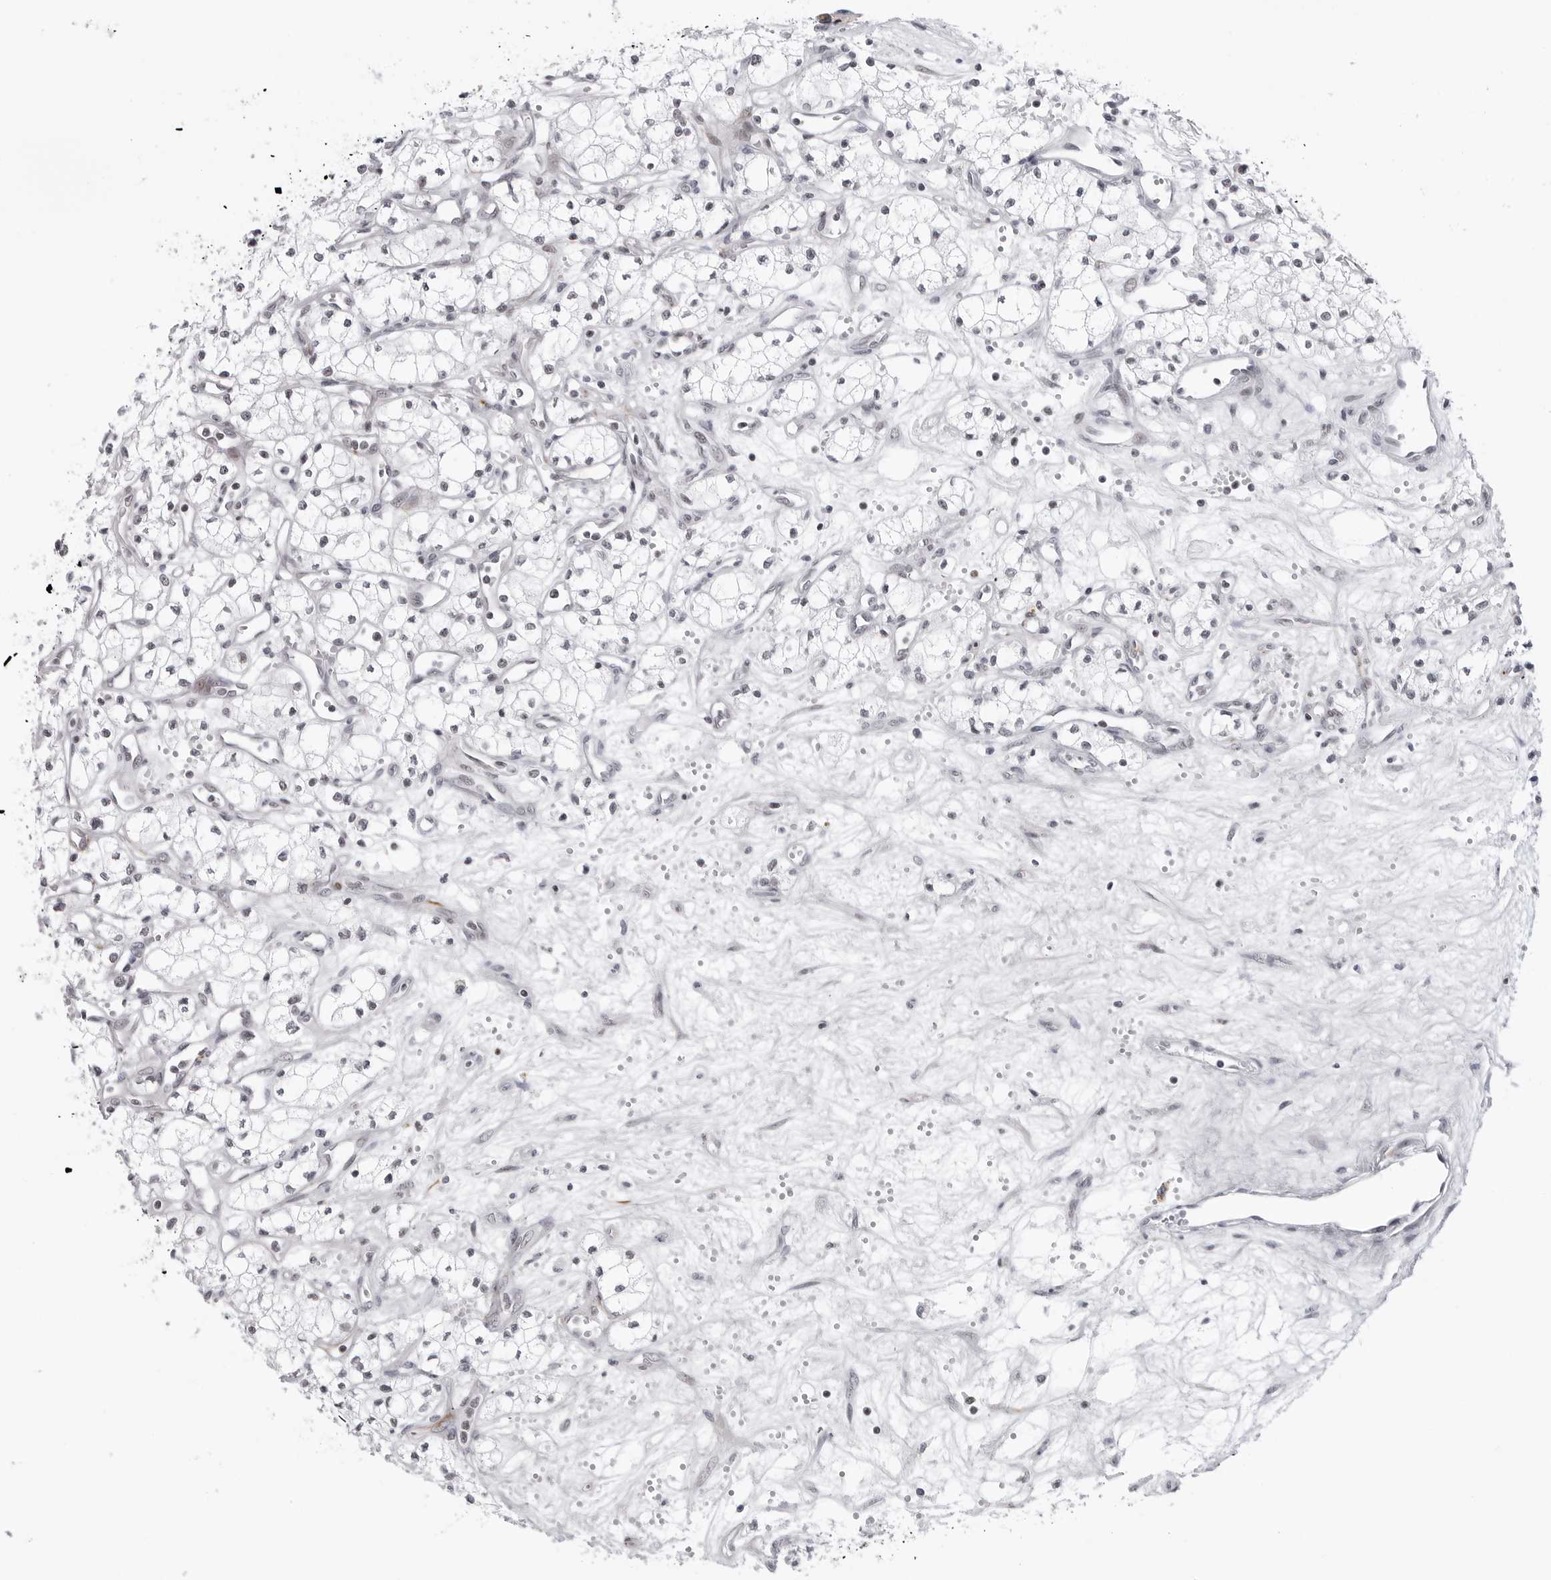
{"staining": {"intensity": "negative", "quantity": "none", "location": "none"}, "tissue": "renal cancer", "cell_type": "Tumor cells", "image_type": "cancer", "snomed": [{"axis": "morphology", "description": "Adenocarcinoma, NOS"}, {"axis": "topography", "description": "Kidney"}], "caption": "Renal cancer was stained to show a protein in brown. There is no significant staining in tumor cells.", "gene": "TRIM66", "patient": {"sex": "male", "age": 59}}